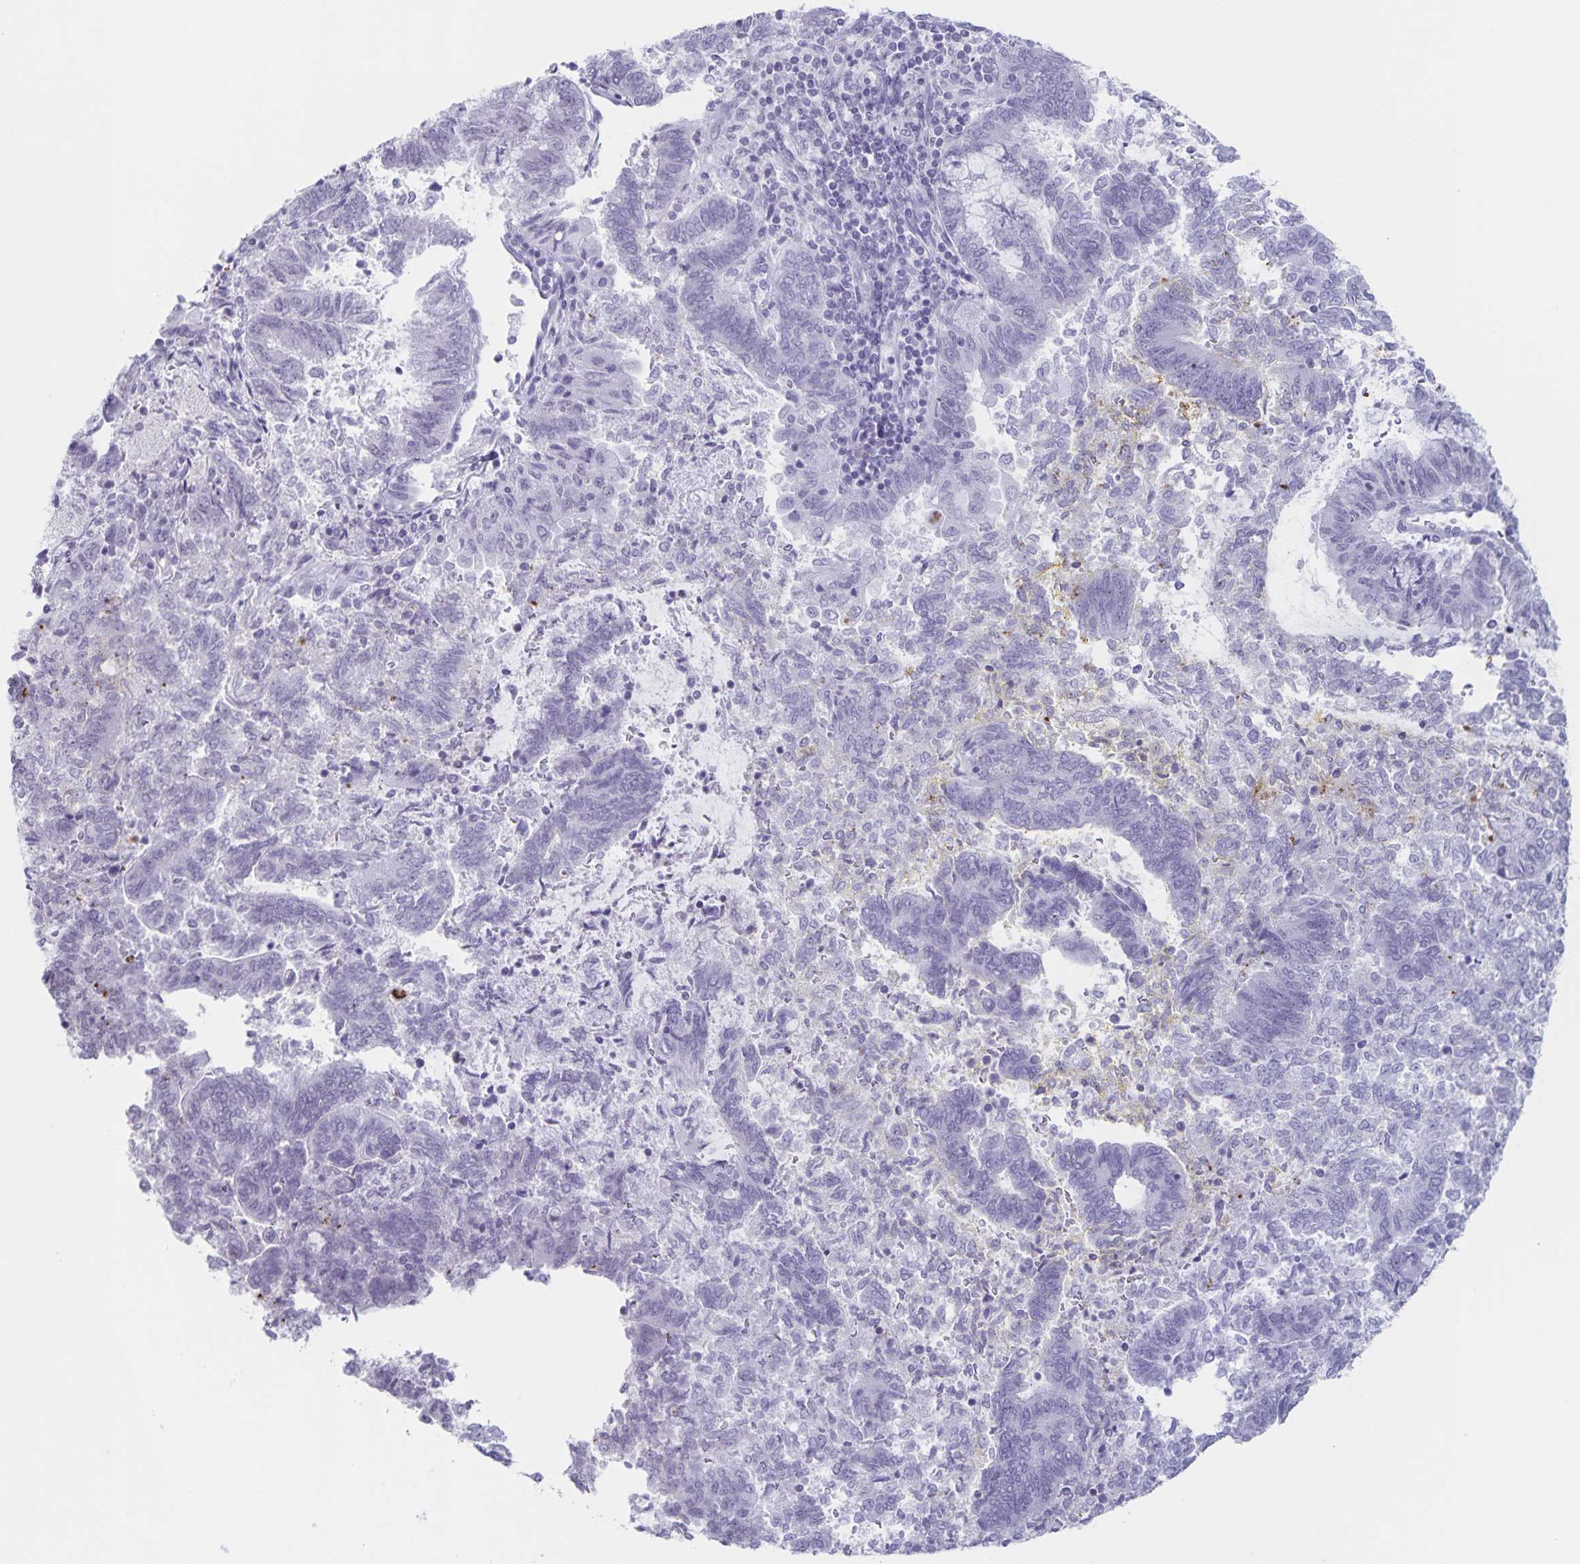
{"staining": {"intensity": "negative", "quantity": "none", "location": "none"}, "tissue": "endometrial cancer", "cell_type": "Tumor cells", "image_type": "cancer", "snomed": [{"axis": "morphology", "description": "Adenocarcinoma, NOS"}, {"axis": "topography", "description": "Endometrium"}], "caption": "DAB (3,3'-diaminobenzidine) immunohistochemical staining of human adenocarcinoma (endometrial) reveals no significant positivity in tumor cells.", "gene": "LCE6A", "patient": {"sex": "female", "age": 65}}